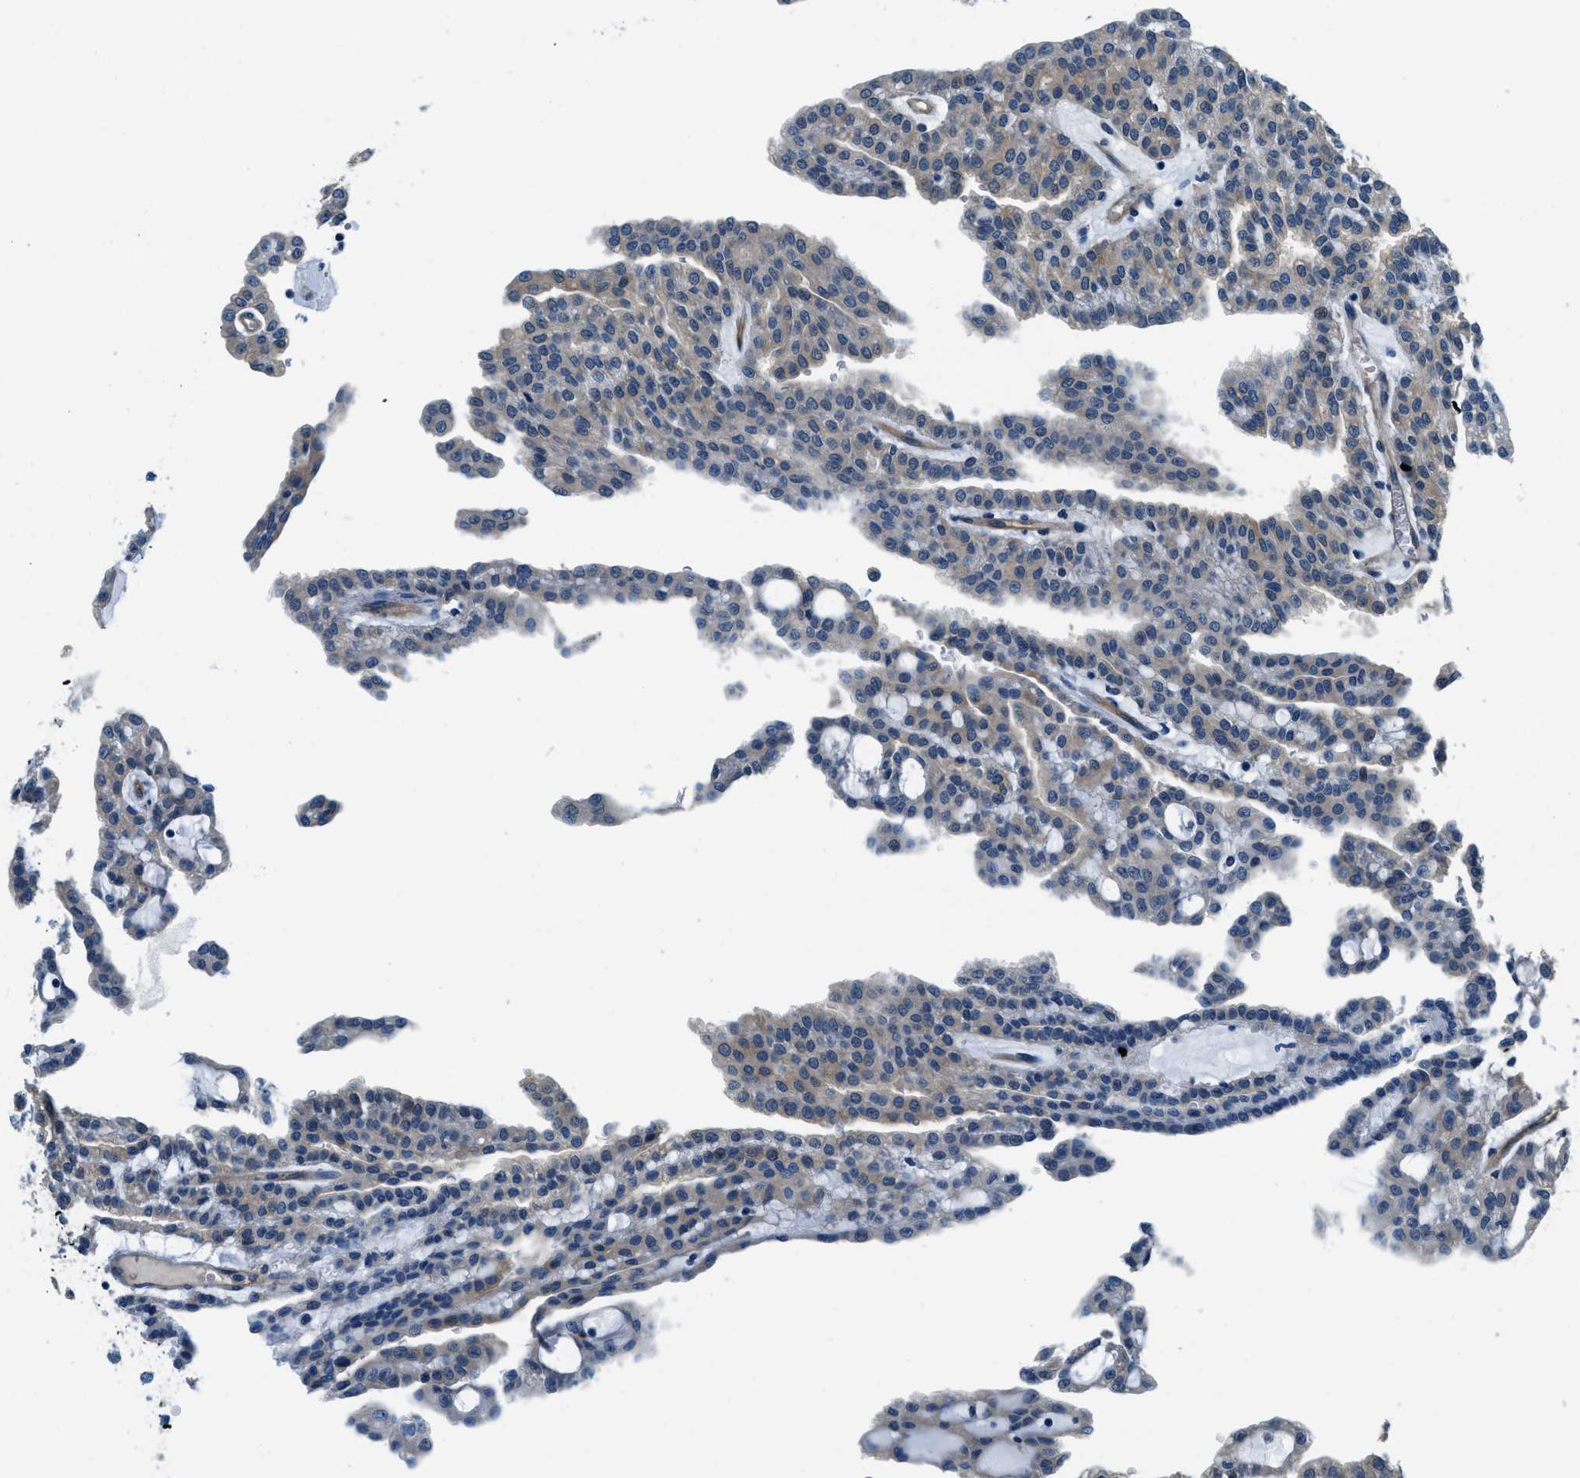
{"staining": {"intensity": "weak", "quantity": "25%-75%", "location": "cytoplasmic/membranous"}, "tissue": "renal cancer", "cell_type": "Tumor cells", "image_type": "cancer", "snomed": [{"axis": "morphology", "description": "Adenocarcinoma, NOS"}, {"axis": "topography", "description": "Kidney"}], "caption": "Tumor cells show weak cytoplasmic/membranous positivity in approximately 25%-75% of cells in renal cancer.", "gene": "TWF1", "patient": {"sex": "male", "age": 63}}